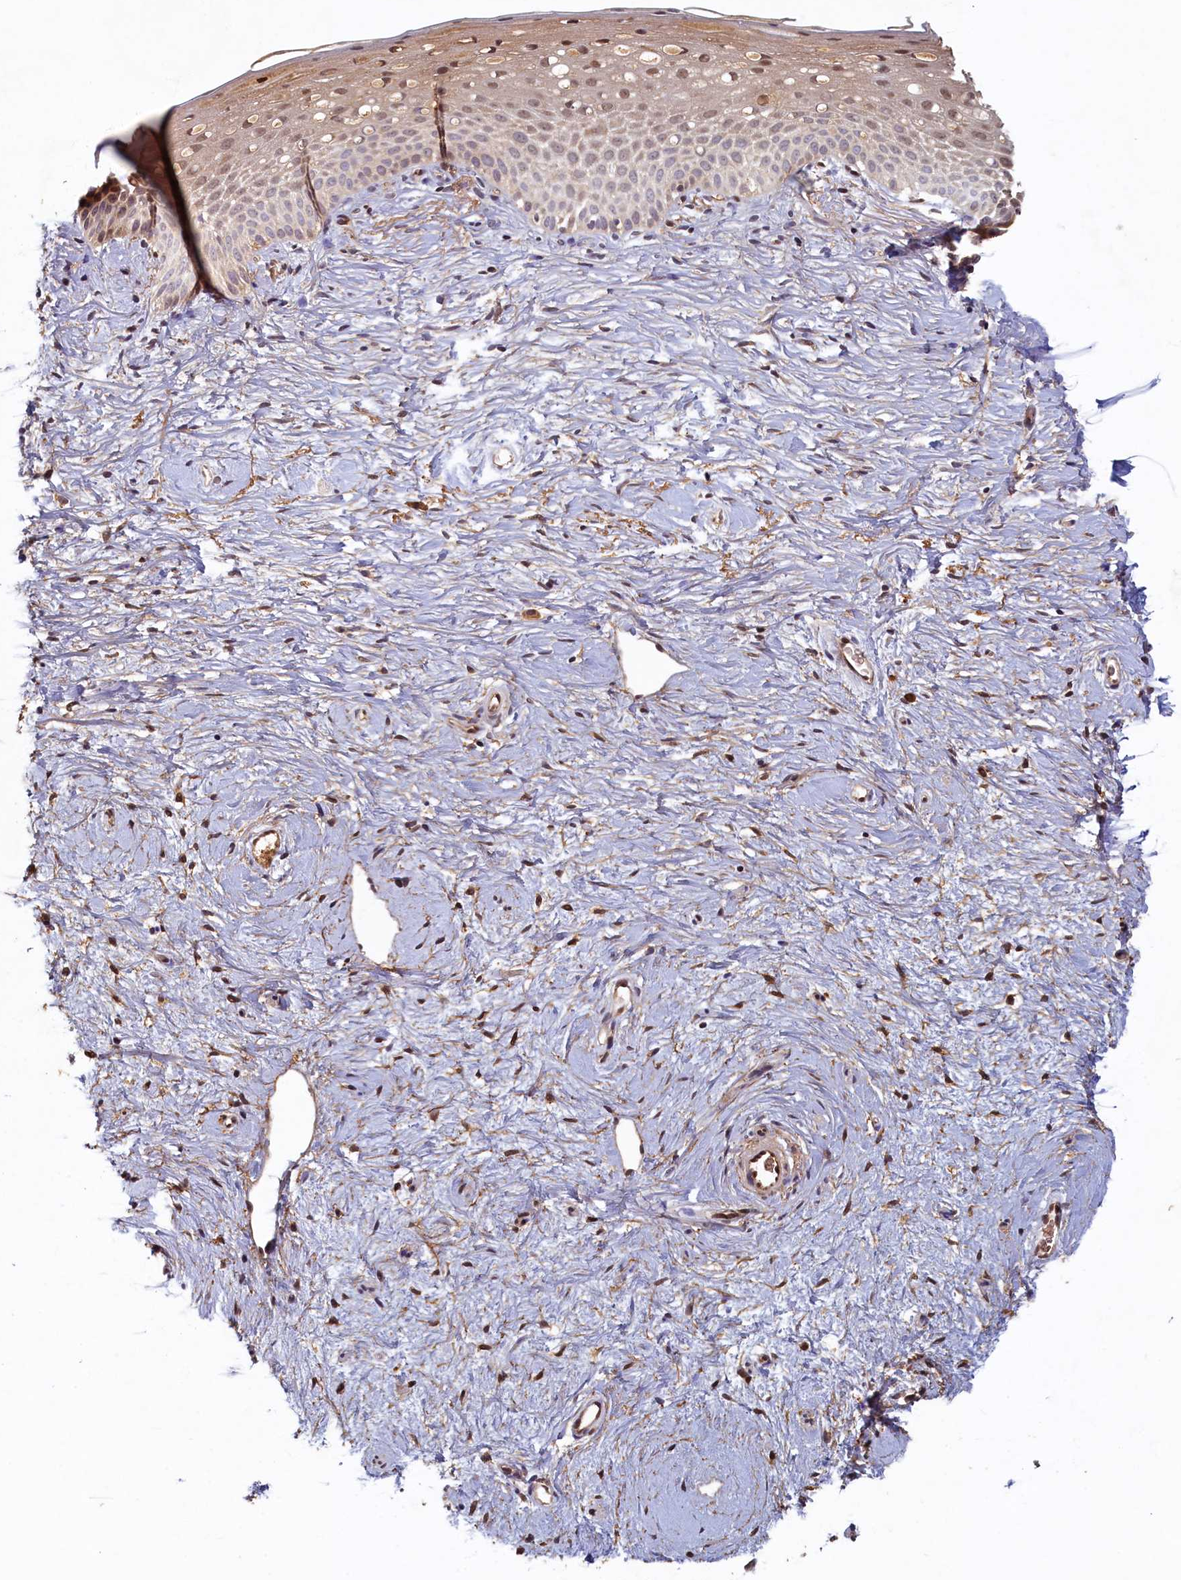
{"staining": {"intensity": "moderate", "quantity": ">75%", "location": "cytoplasmic/membranous,nuclear"}, "tissue": "cervix", "cell_type": "Glandular cells", "image_type": "normal", "snomed": [{"axis": "morphology", "description": "Normal tissue, NOS"}, {"axis": "topography", "description": "Cervix"}], "caption": "IHC staining of benign cervix, which reveals medium levels of moderate cytoplasmic/membranous,nuclear staining in about >75% of glandular cells indicating moderate cytoplasmic/membranous,nuclear protein staining. The staining was performed using DAB (3,3'-diaminobenzidine) (brown) for protein detection and nuclei were counterstained in hematoxylin (blue).", "gene": "LCMT2", "patient": {"sex": "female", "age": 57}}